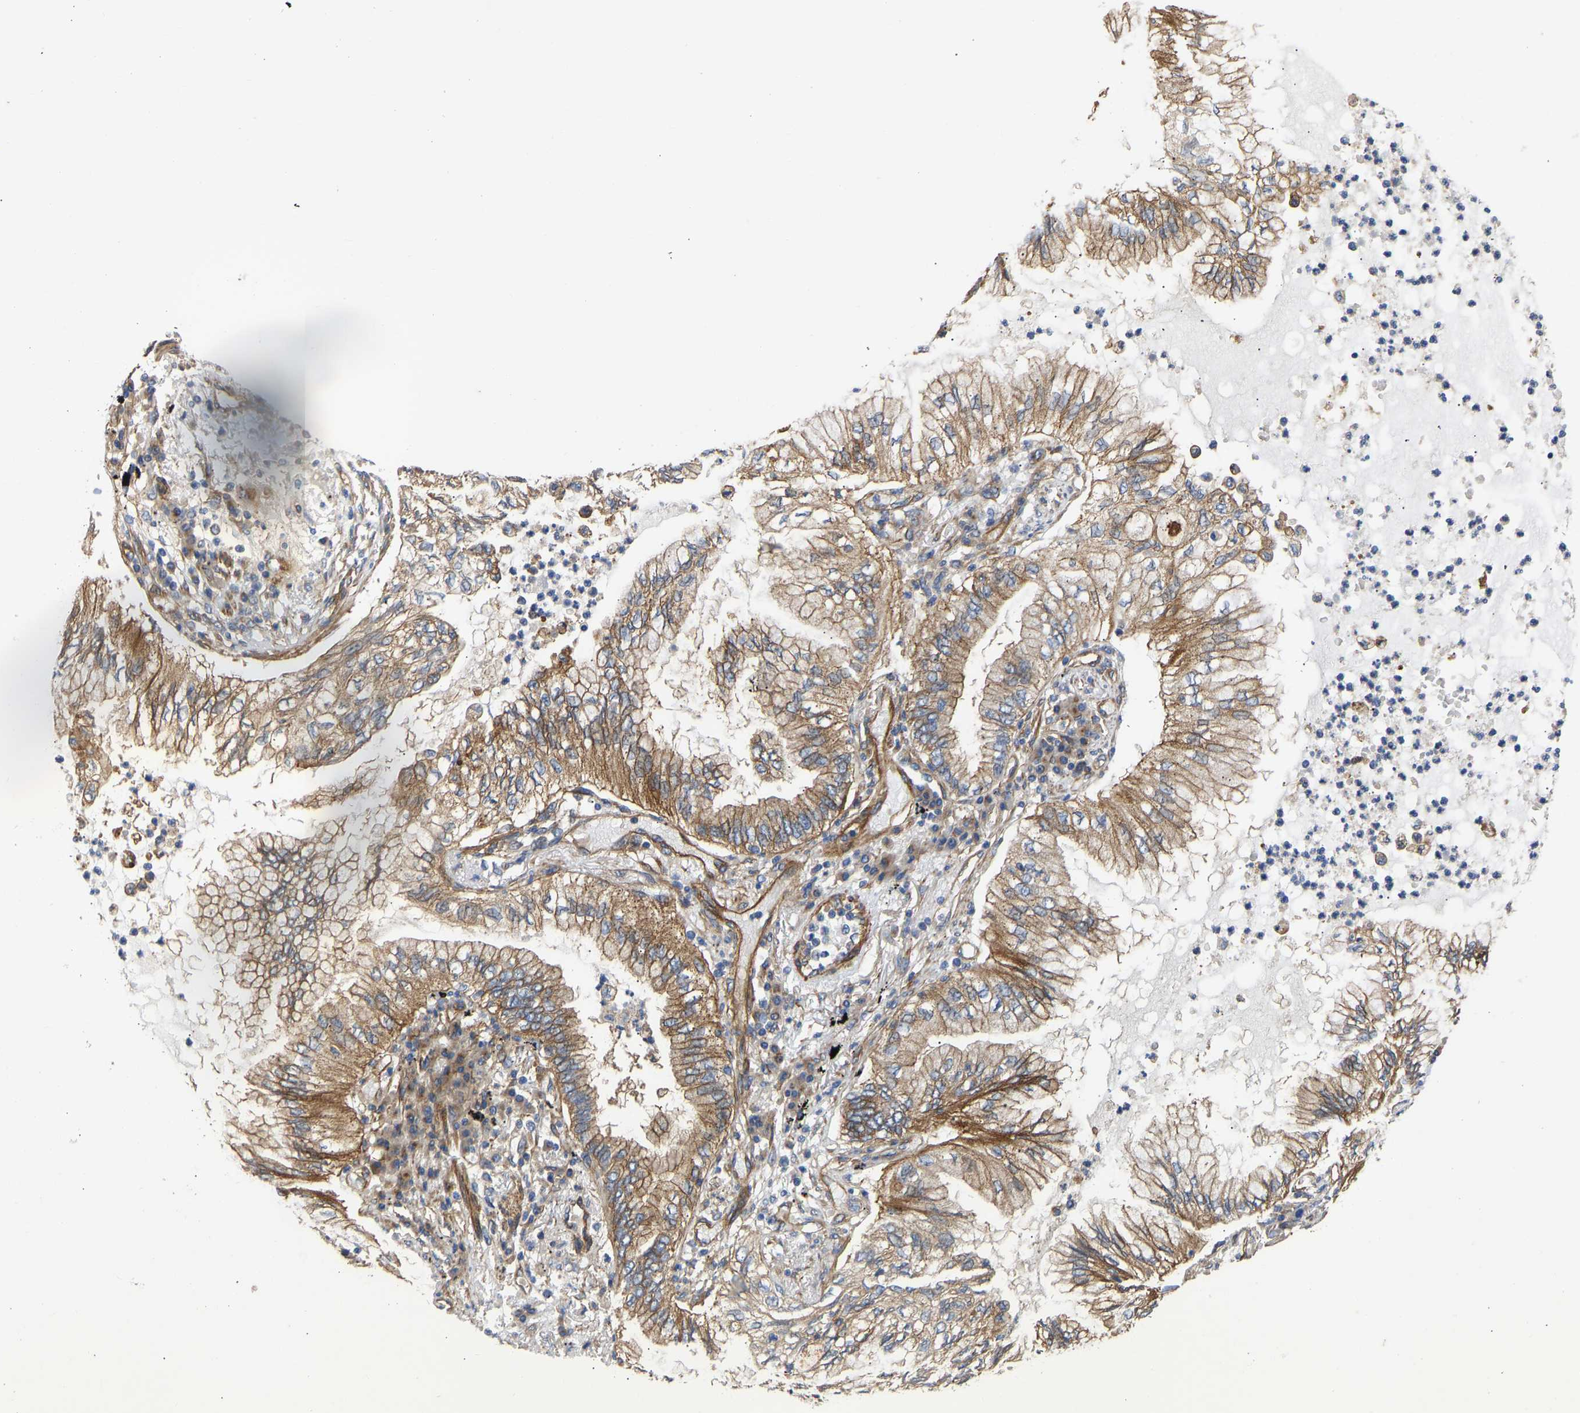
{"staining": {"intensity": "moderate", "quantity": ">75%", "location": "cytoplasmic/membranous"}, "tissue": "lung cancer", "cell_type": "Tumor cells", "image_type": "cancer", "snomed": [{"axis": "morphology", "description": "Normal tissue, NOS"}, {"axis": "morphology", "description": "Adenocarcinoma, NOS"}, {"axis": "topography", "description": "Bronchus"}, {"axis": "topography", "description": "Lung"}], "caption": "A brown stain labels moderate cytoplasmic/membranous positivity of a protein in human lung cancer tumor cells. The protein of interest is shown in brown color, while the nuclei are stained blue.", "gene": "MYO1C", "patient": {"sex": "female", "age": 70}}